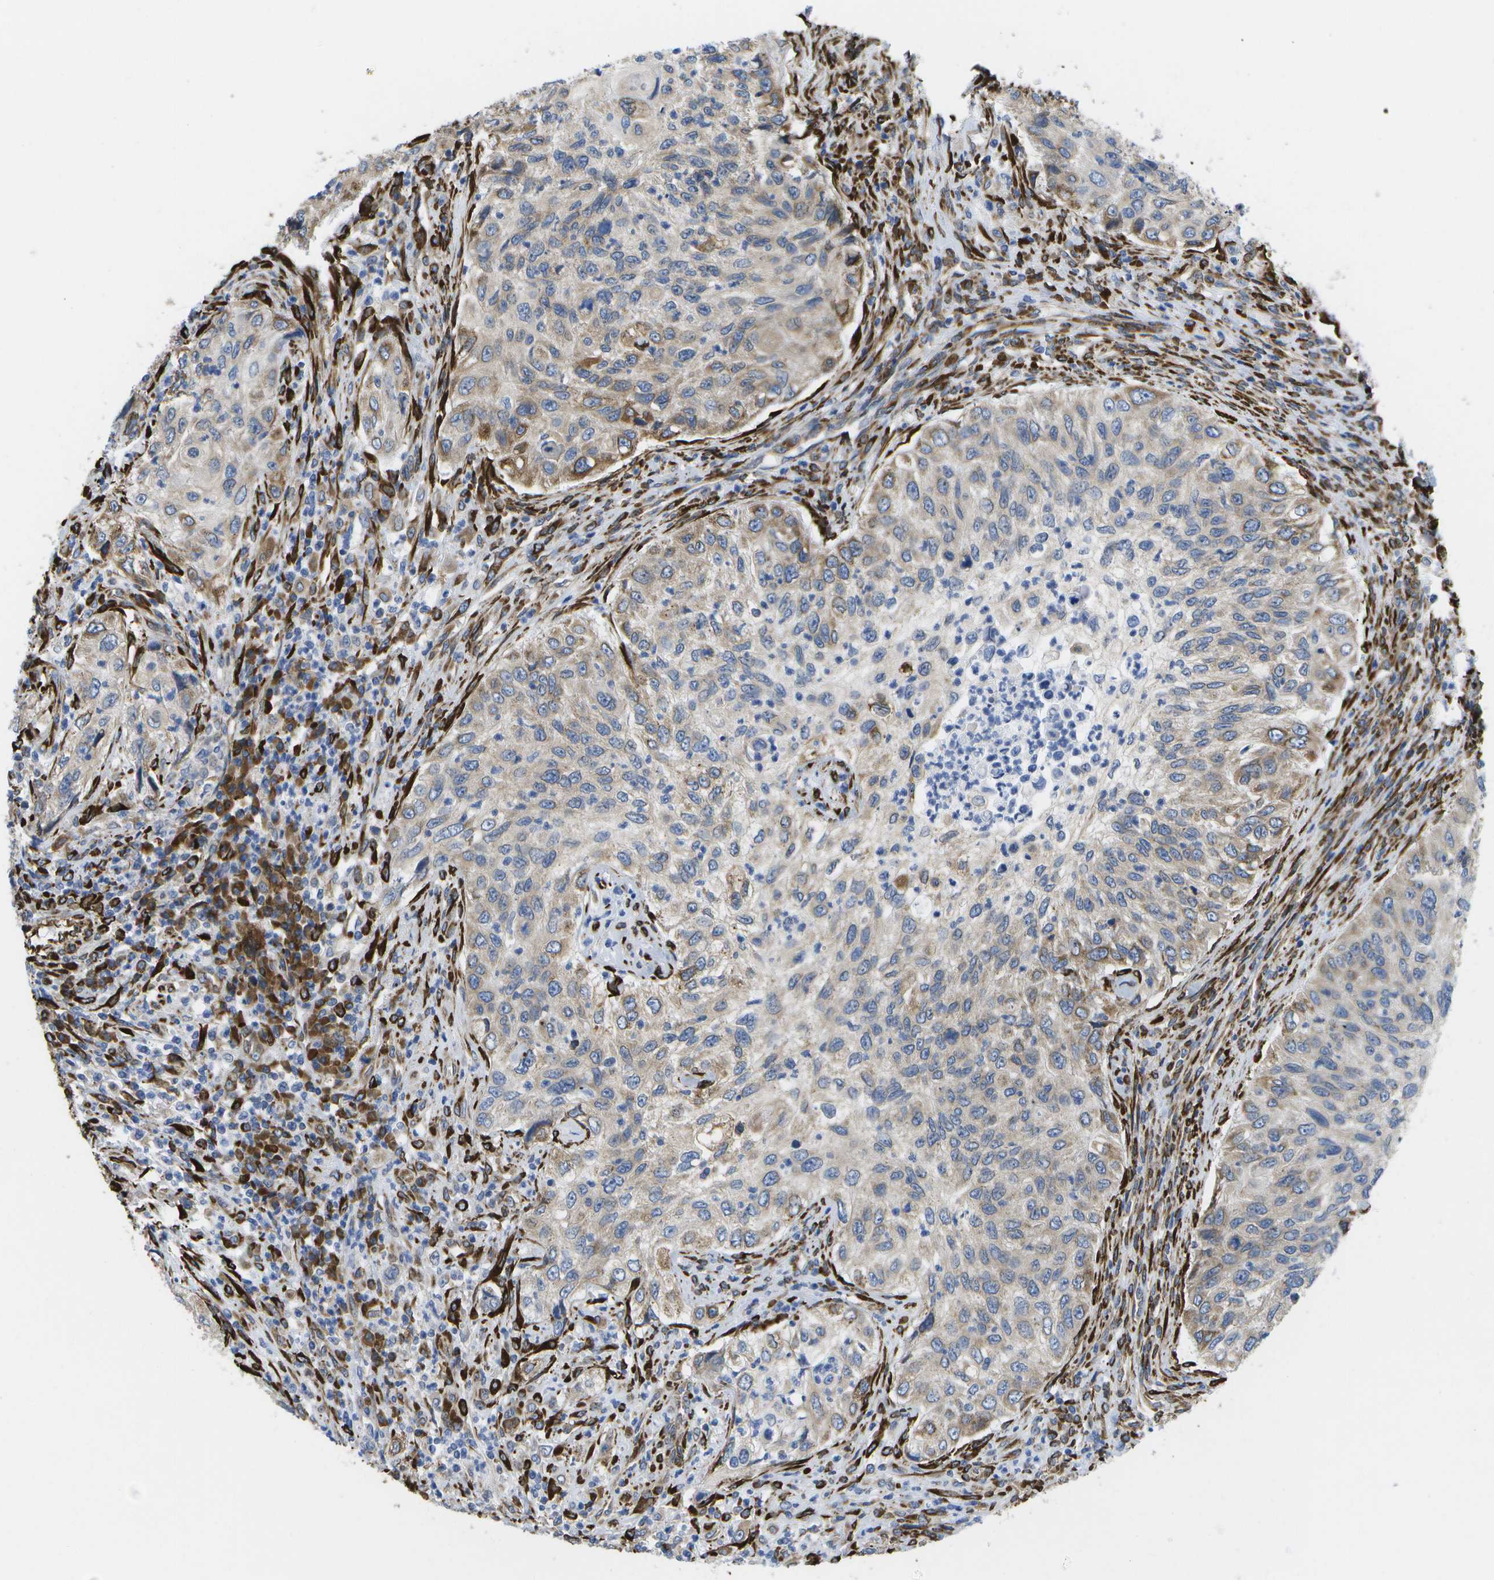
{"staining": {"intensity": "moderate", "quantity": "<25%", "location": "cytoplasmic/membranous"}, "tissue": "urothelial cancer", "cell_type": "Tumor cells", "image_type": "cancer", "snomed": [{"axis": "morphology", "description": "Urothelial carcinoma, High grade"}, {"axis": "topography", "description": "Urinary bladder"}], "caption": "Approximately <25% of tumor cells in human urothelial cancer demonstrate moderate cytoplasmic/membranous protein expression as visualized by brown immunohistochemical staining.", "gene": "ZDHHC17", "patient": {"sex": "female", "age": 60}}